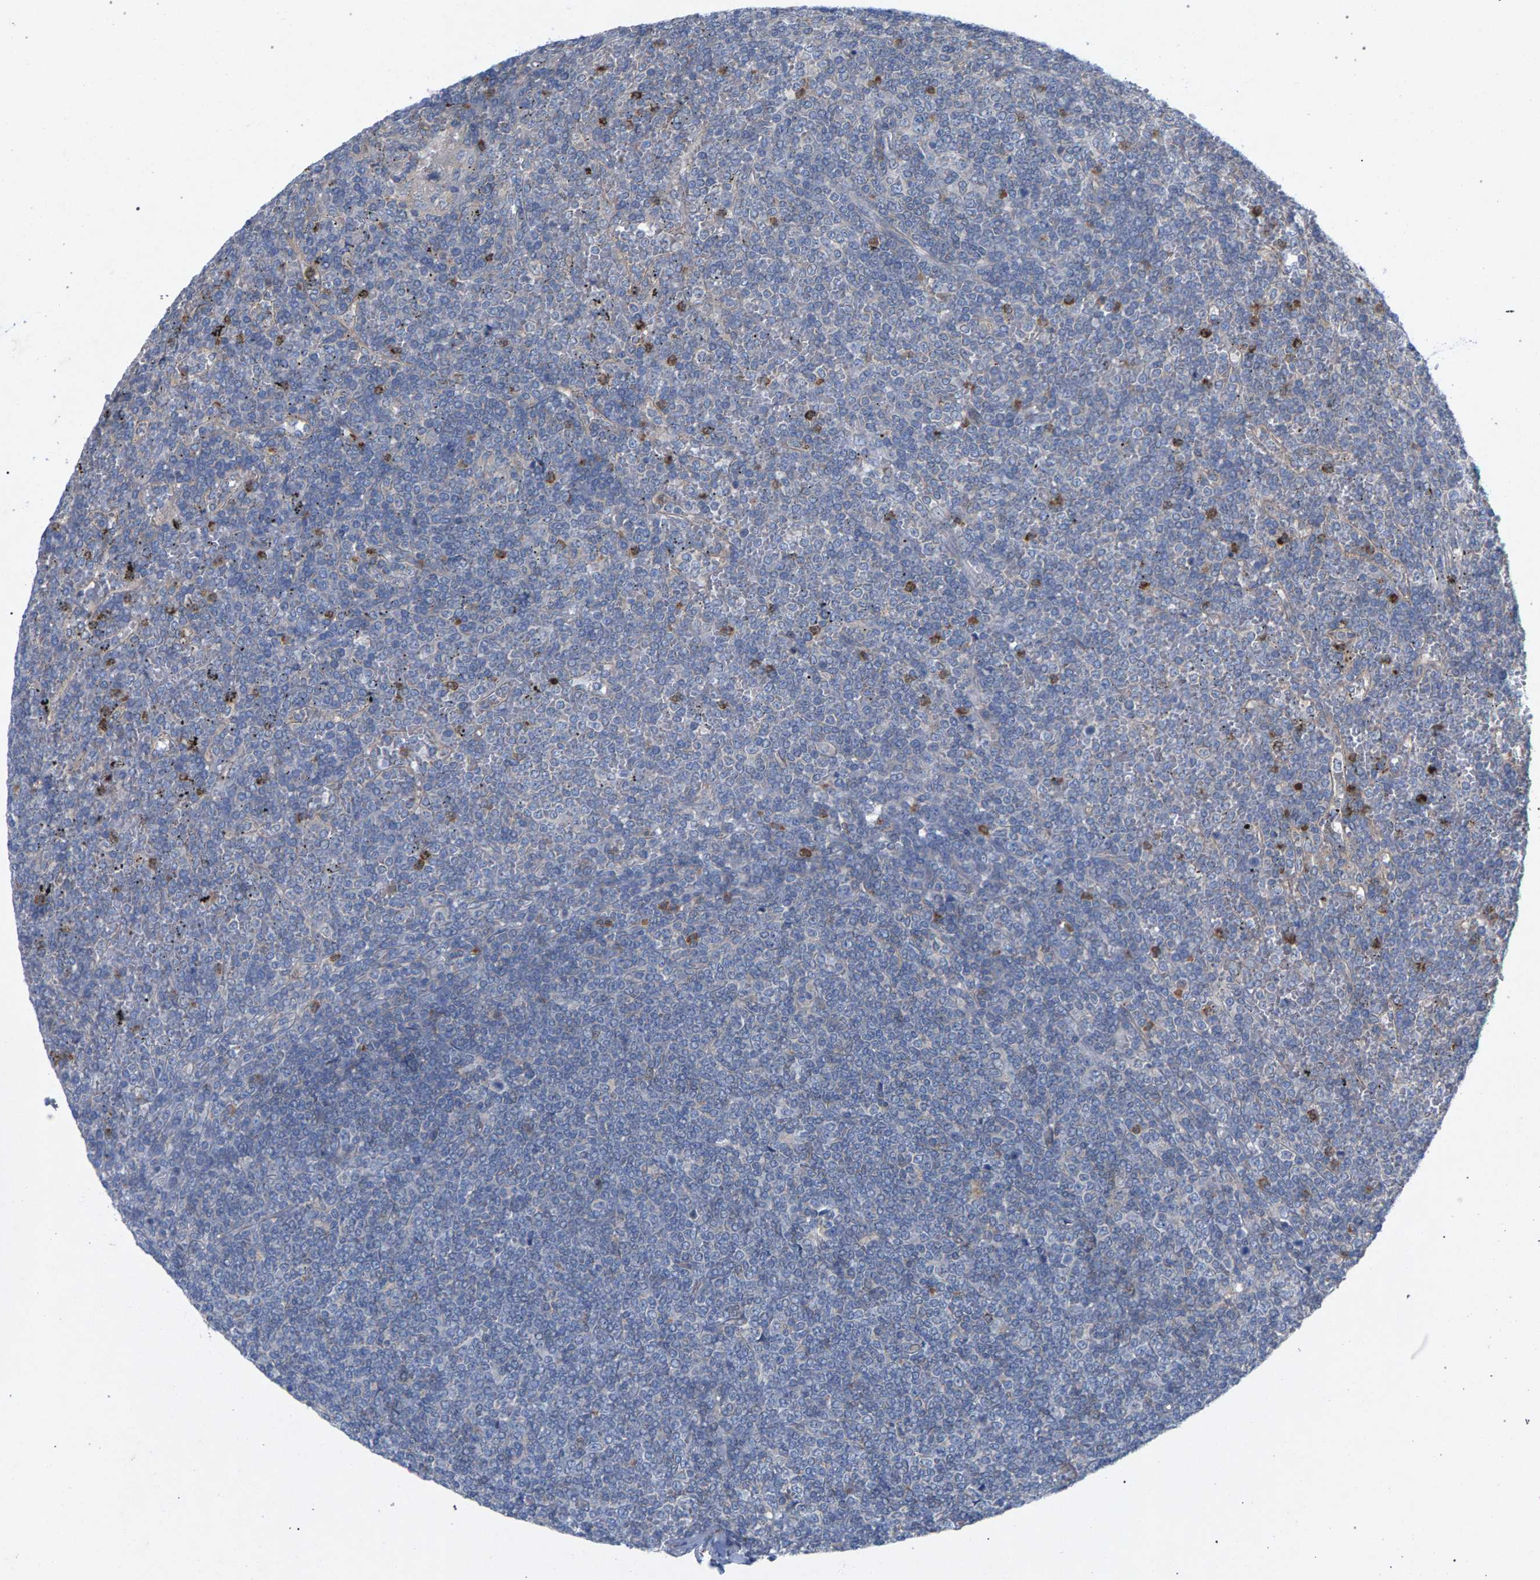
{"staining": {"intensity": "negative", "quantity": "none", "location": "none"}, "tissue": "lymphoma", "cell_type": "Tumor cells", "image_type": "cancer", "snomed": [{"axis": "morphology", "description": "Malignant lymphoma, non-Hodgkin's type, Low grade"}, {"axis": "topography", "description": "Spleen"}], "caption": "There is no significant positivity in tumor cells of lymphoma.", "gene": "MAMDC2", "patient": {"sex": "female", "age": 19}}